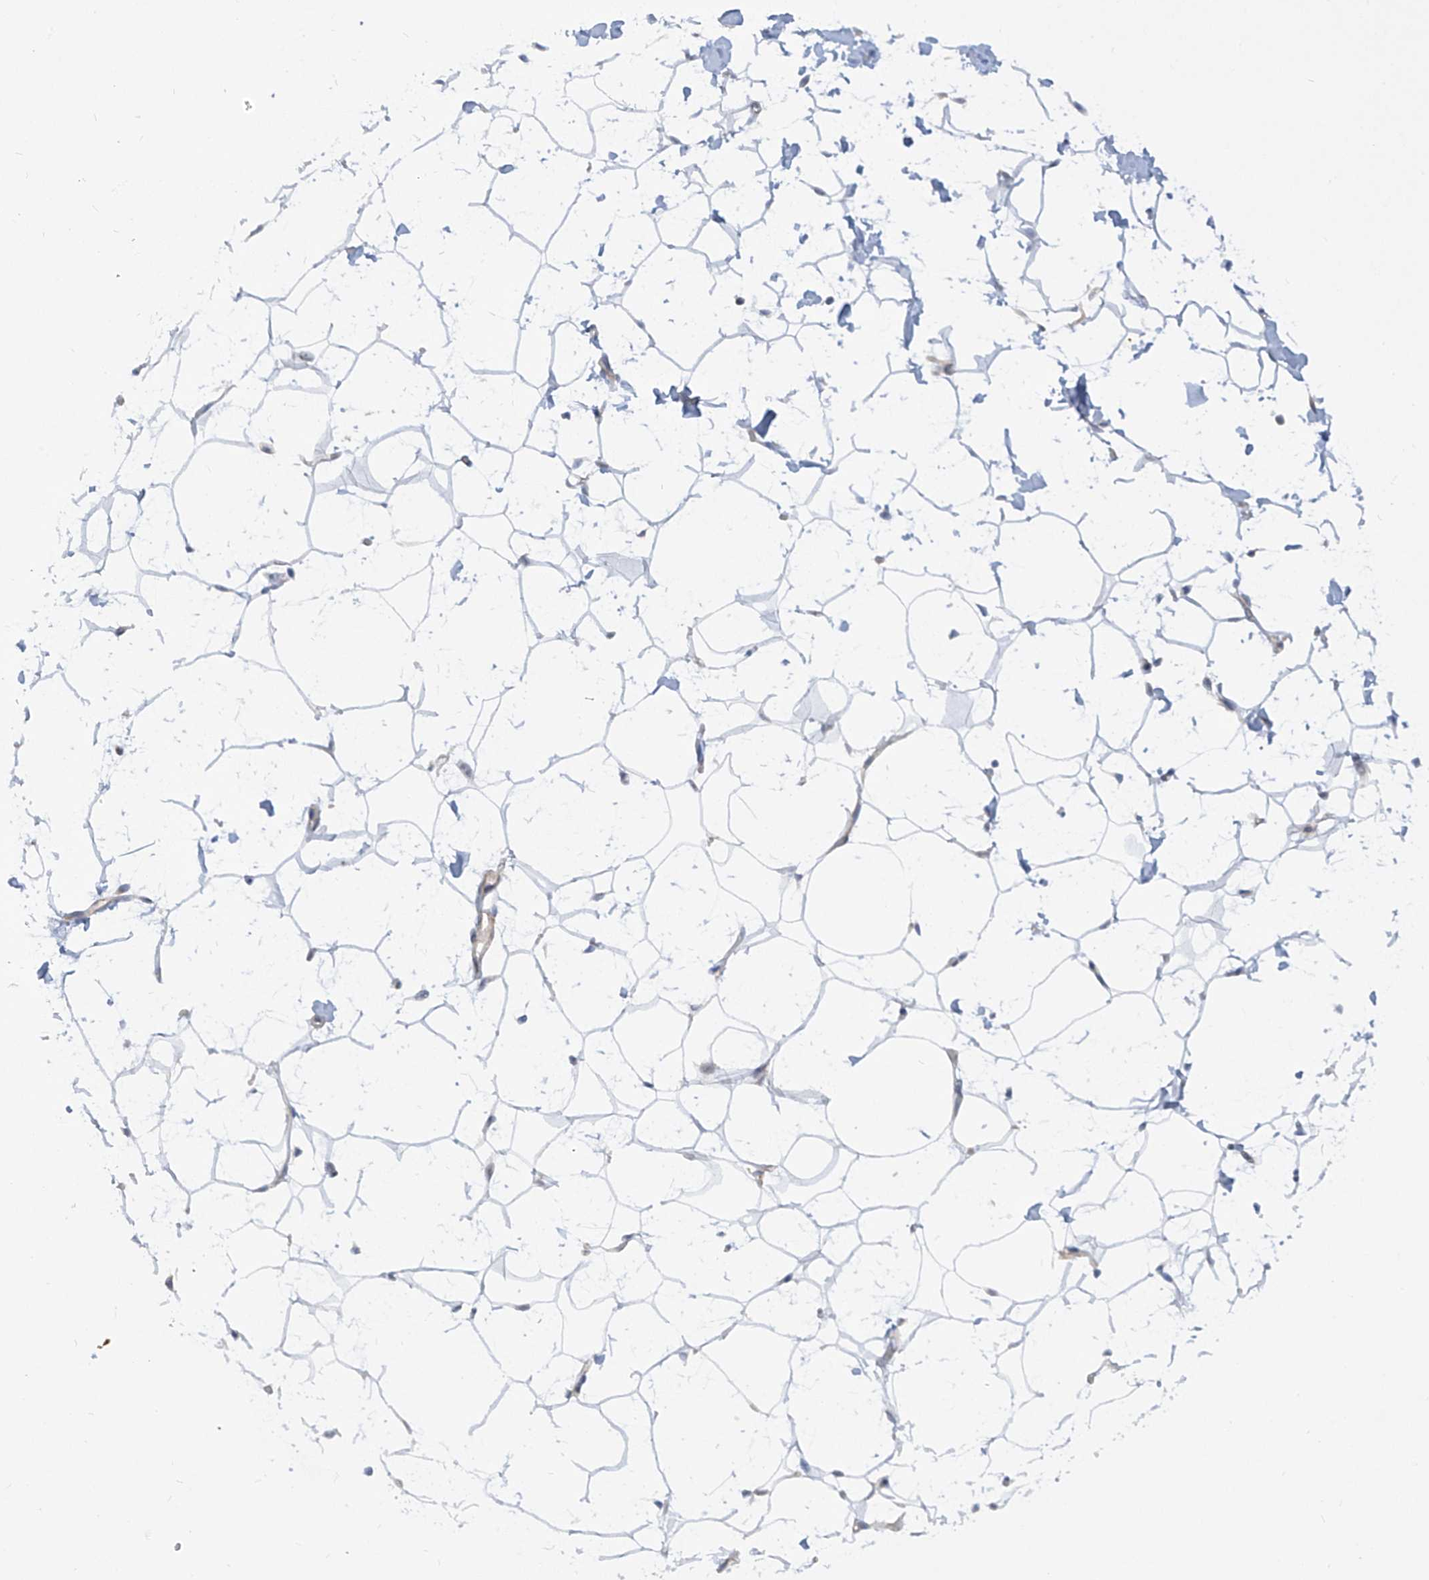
{"staining": {"intensity": "negative", "quantity": "none", "location": "none"}, "tissue": "adipose tissue", "cell_type": "Adipocytes", "image_type": "normal", "snomed": [{"axis": "morphology", "description": "Normal tissue, NOS"}, {"axis": "topography", "description": "Breast"}], "caption": "Adipocytes show no significant expression in unremarkable adipose tissue. Nuclei are stained in blue.", "gene": "ZNF490", "patient": {"sex": "female", "age": 23}}